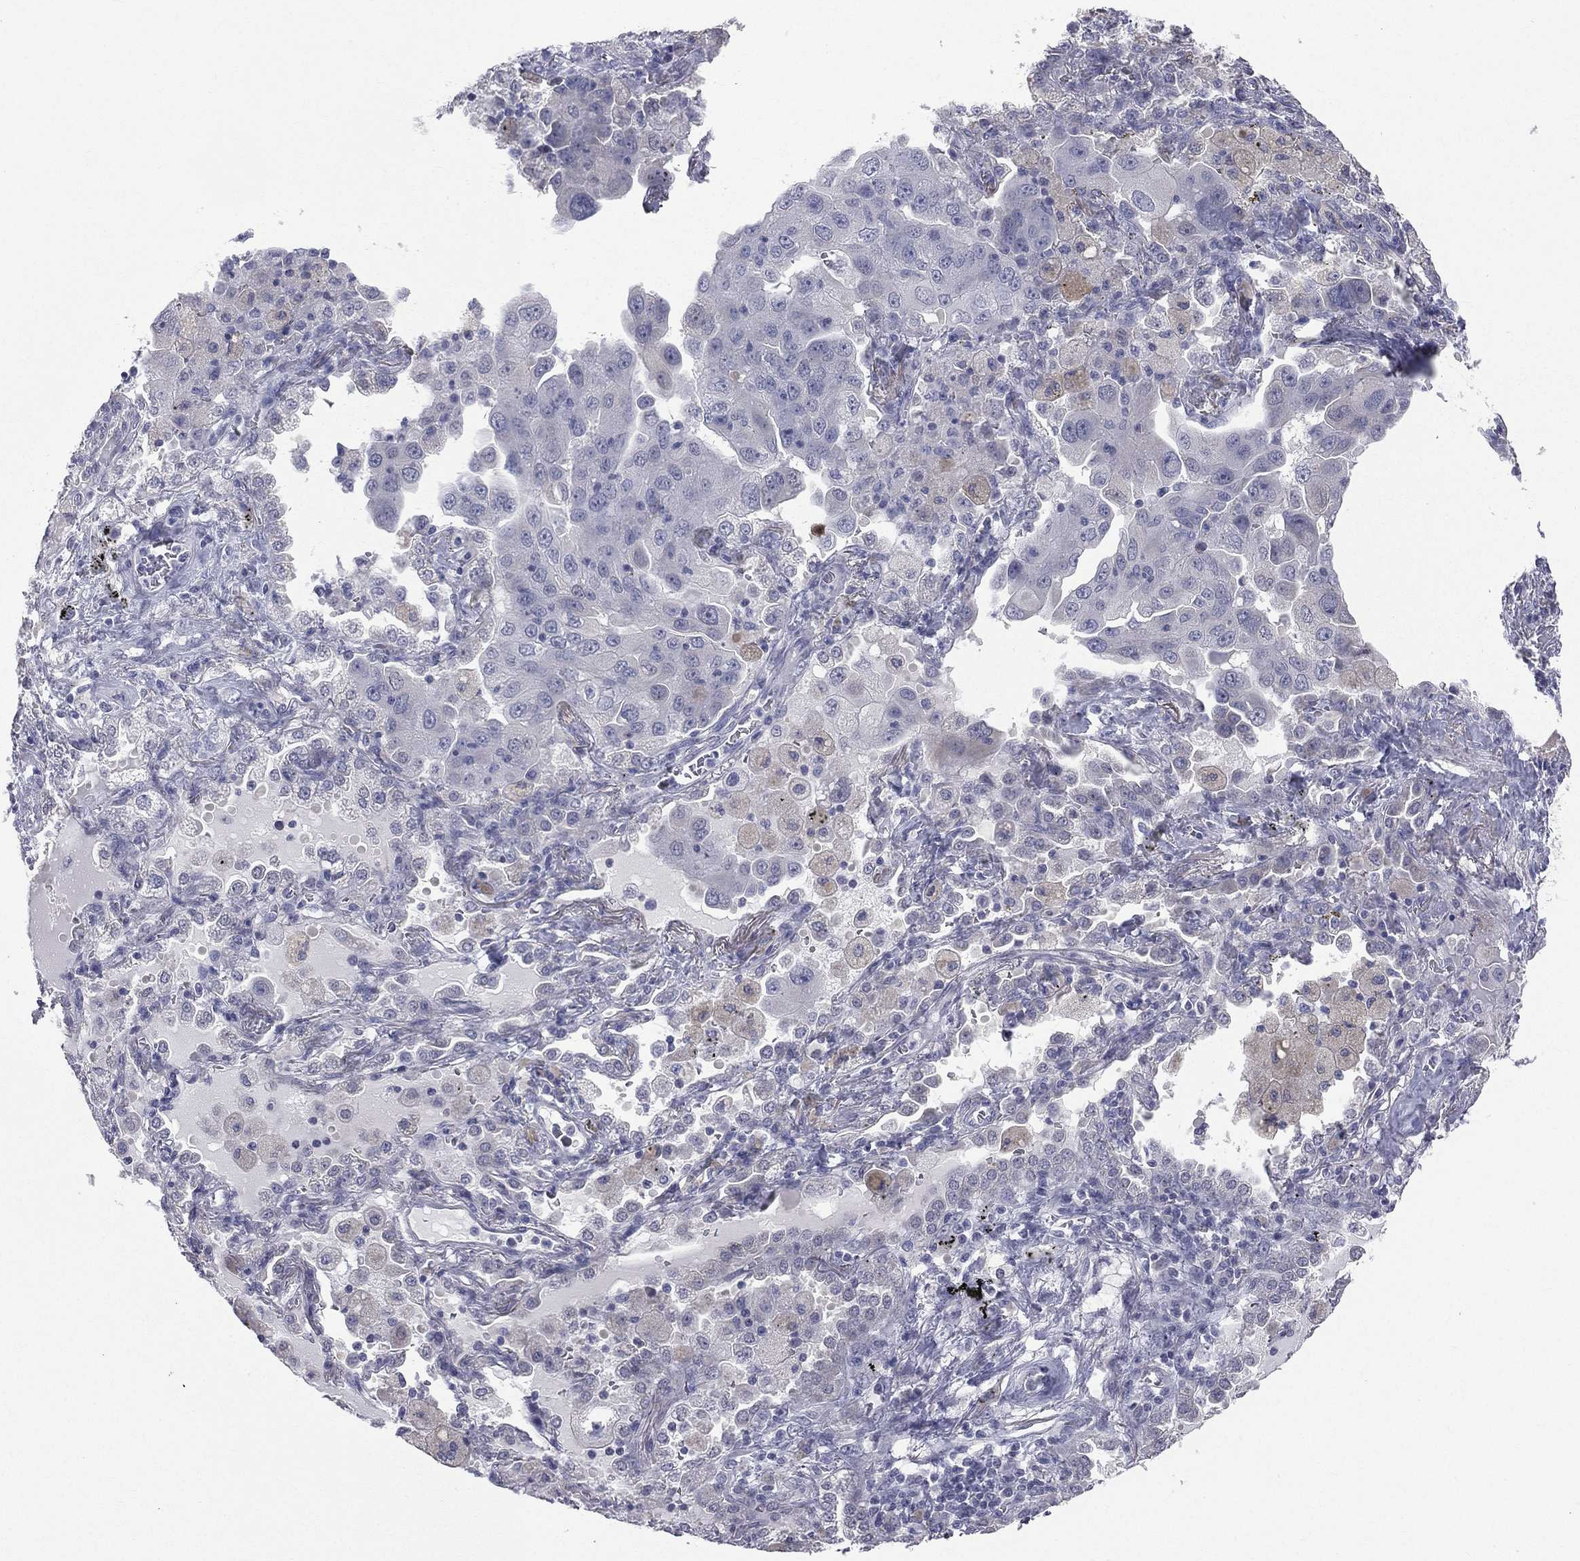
{"staining": {"intensity": "weak", "quantity": "<25%", "location": "cytoplasmic/membranous"}, "tissue": "lung cancer", "cell_type": "Tumor cells", "image_type": "cancer", "snomed": [{"axis": "morphology", "description": "Adenocarcinoma, NOS"}, {"axis": "topography", "description": "Lung"}], "caption": "Human lung adenocarcinoma stained for a protein using IHC exhibits no staining in tumor cells.", "gene": "DMKN", "patient": {"sex": "female", "age": 61}}